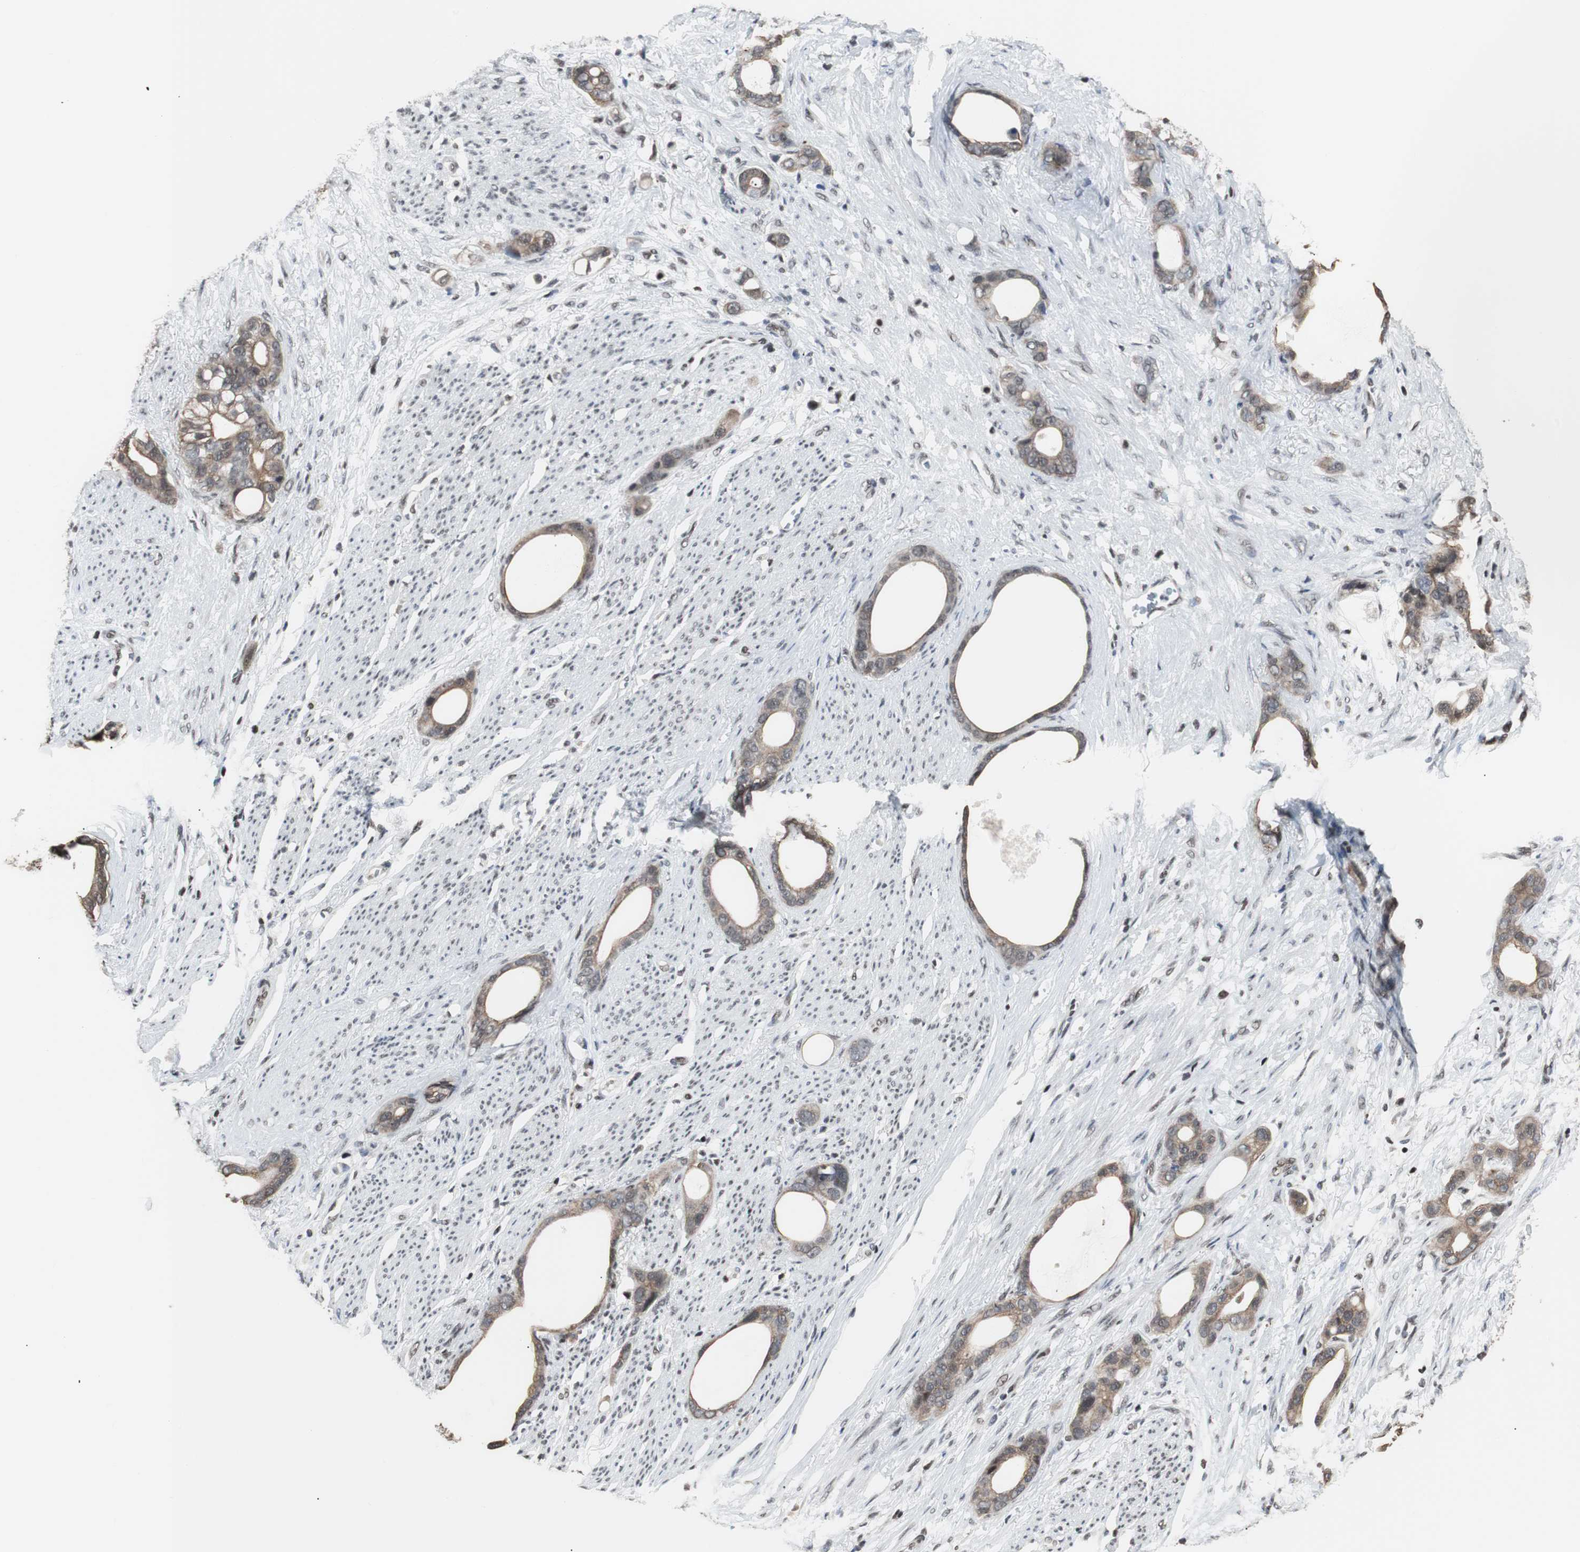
{"staining": {"intensity": "moderate", "quantity": ">75%", "location": "cytoplasmic/membranous"}, "tissue": "stomach cancer", "cell_type": "Tumor cells", "image_type": "cancer", "snomed": [{"axis": "morphology", "description": "Adenocarcinoma, NOS"}, {"axis": "topography", "description": "Stomach"}], "caption": "Immunohistochemical staining of stomach adenocarcinoma reveals moderate cytoplasmic/membranous protein expression in approximately >75% of tumor cells. (DAB (3,3'-diaminobenzidine) IHC, brown staining for protein, blue staining for nuclei).", "gene": "TERF2IP", "patient": {"sex": "female", "age": 75}}